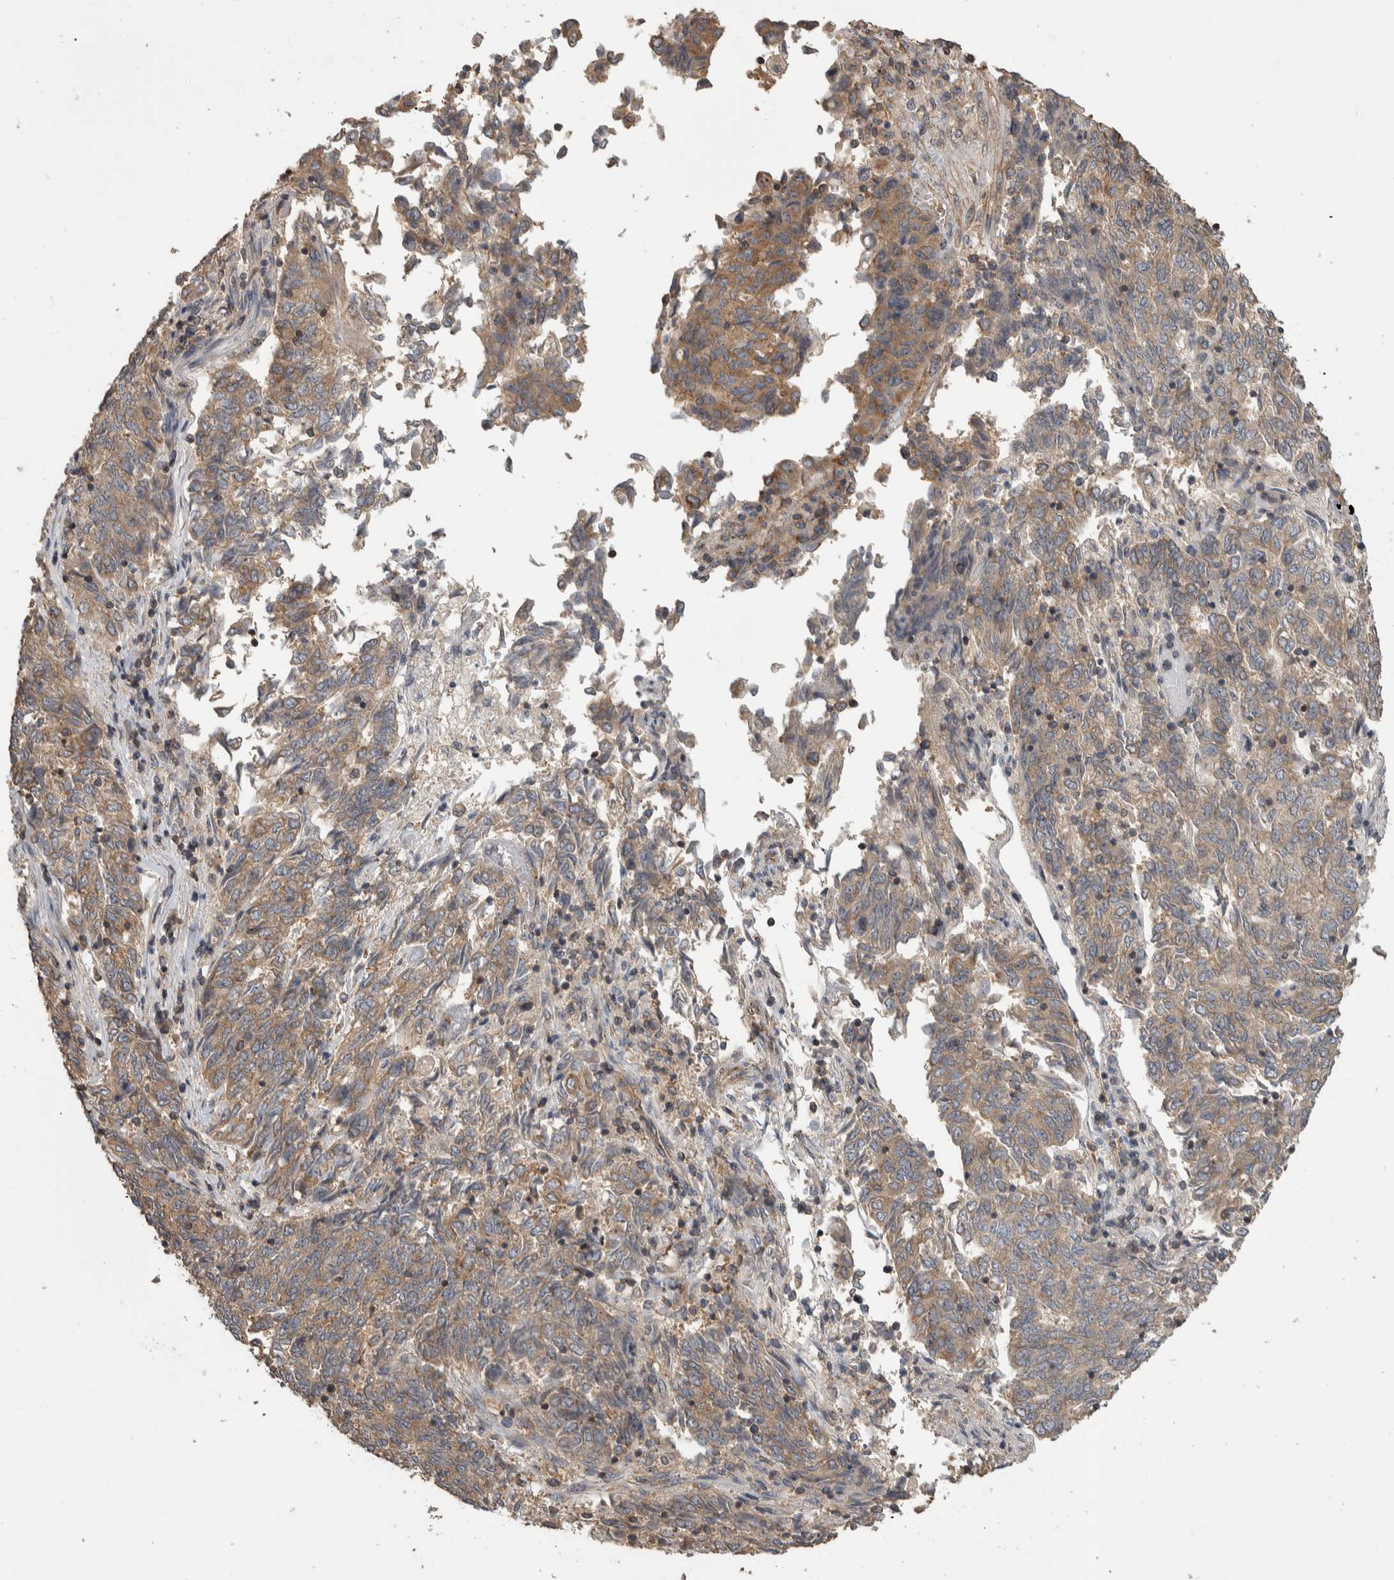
{"staining": {"intensity": "weak", "quantity": ">75%", "location": "cytoplasmic/membranous"}, "tissue": "endometrial cancer", "cell_type": "Tumor cells", "image_type": "cancer", "snomed": [{"axis": "morphology", "description": "Adenocarcinoma, NOS"}, {"axis": "topography", "description": "Endometrium"}], "caption": "Protein staining displays weak cytoplasmic/membranous staining in approximately >75% of tumor cells in endometrial cancer.", "gene": "IFRD1", "patient": {"sex": "female", "age": 80}}